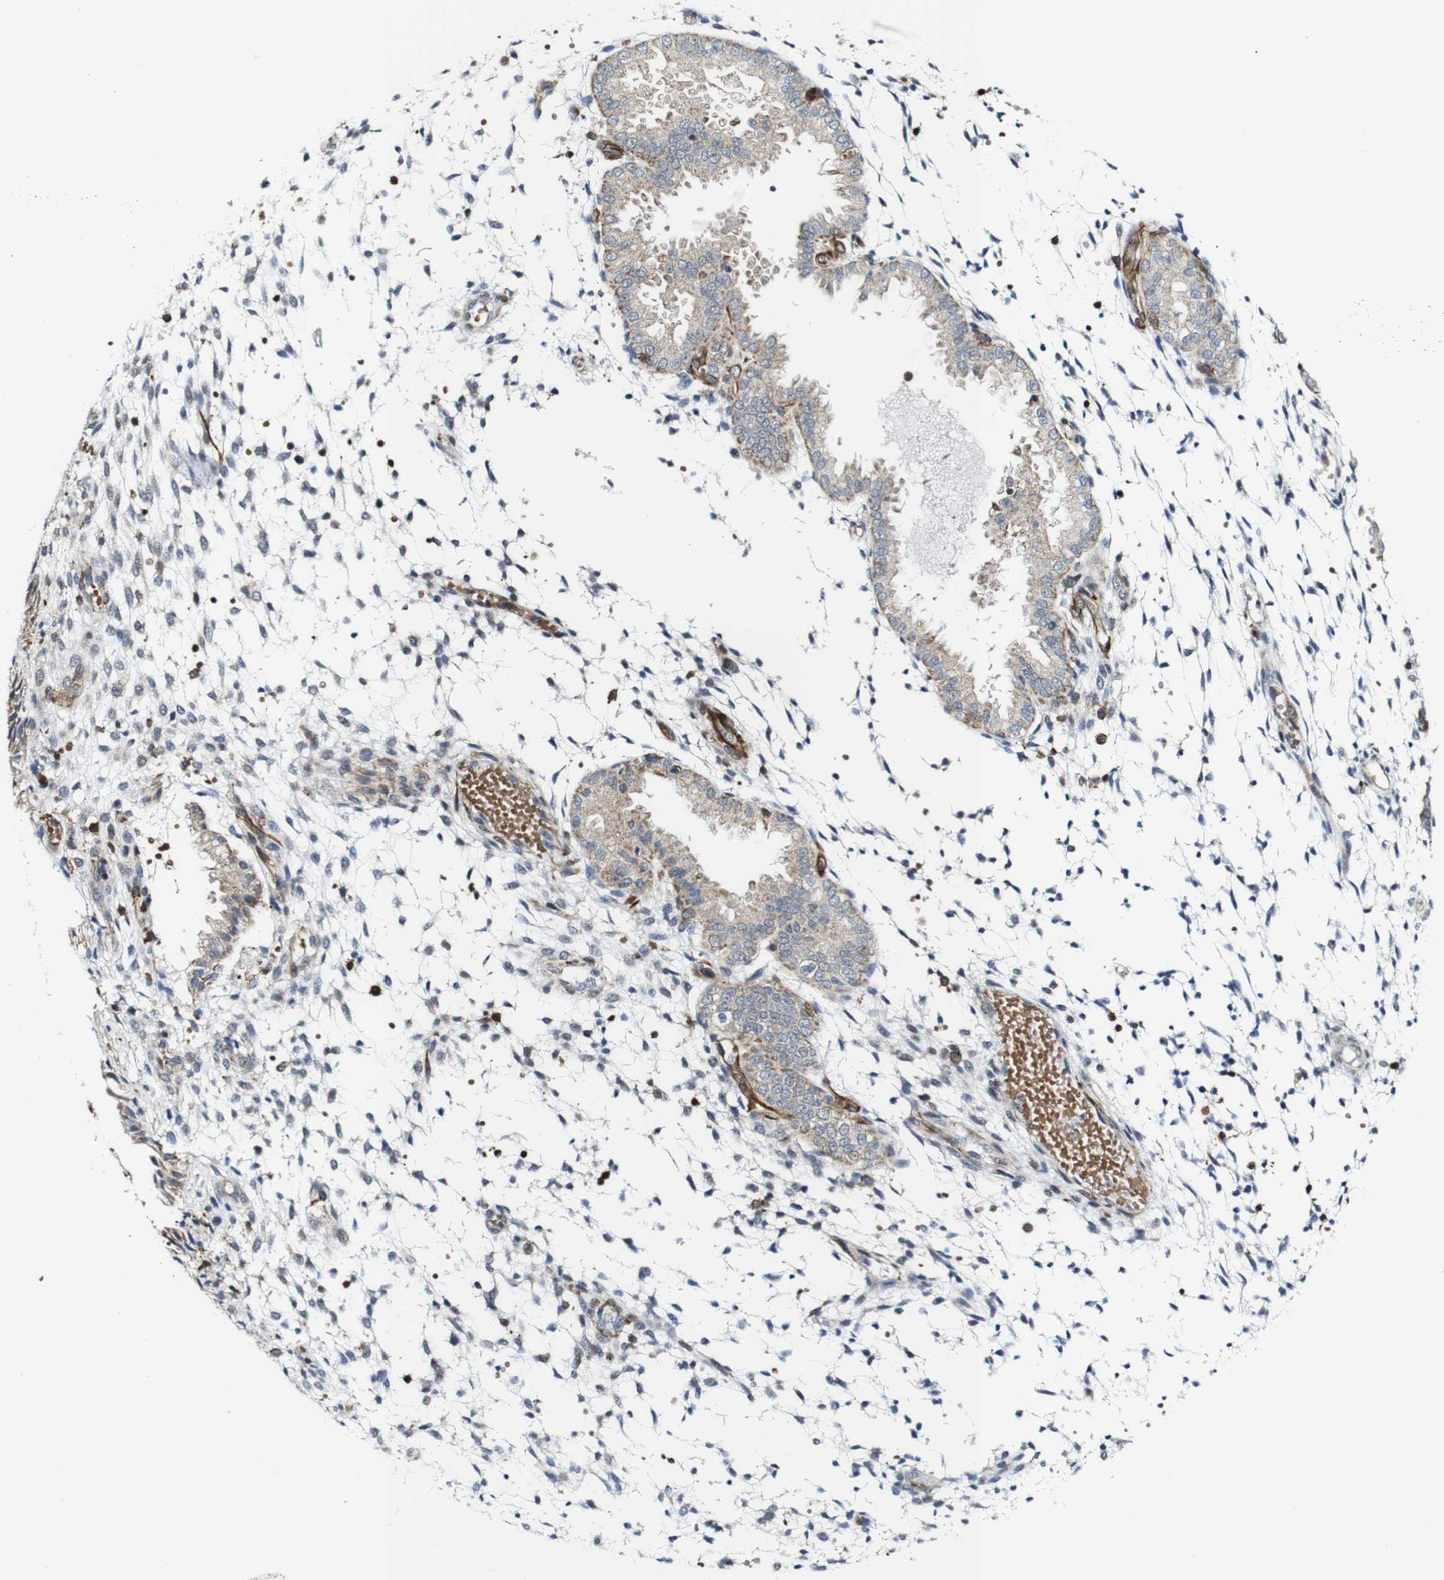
{"staining": {"intensity": "moderate", "quantity": "<25%", "location": "cytoplasmic/membranous"}, "tissue": "endometrium", "cell_type": "Cells in endometrial stroma", "image_type": "normal", "snomed": [{"axis": "morphology", "description": "Normal tissue, NOS"}, {"axis": "topography", "description": "Endometrium"}], "caption": "Protein analysis of unremarkable endometrium shows moderate cytoplasmic/membranous positivity in about <25% of cells in endometrial stroma. (IHC, brightfield microscopy, high magnification).", "gene": "JAK2", "patient": {"sex": "female", "age": 33}}